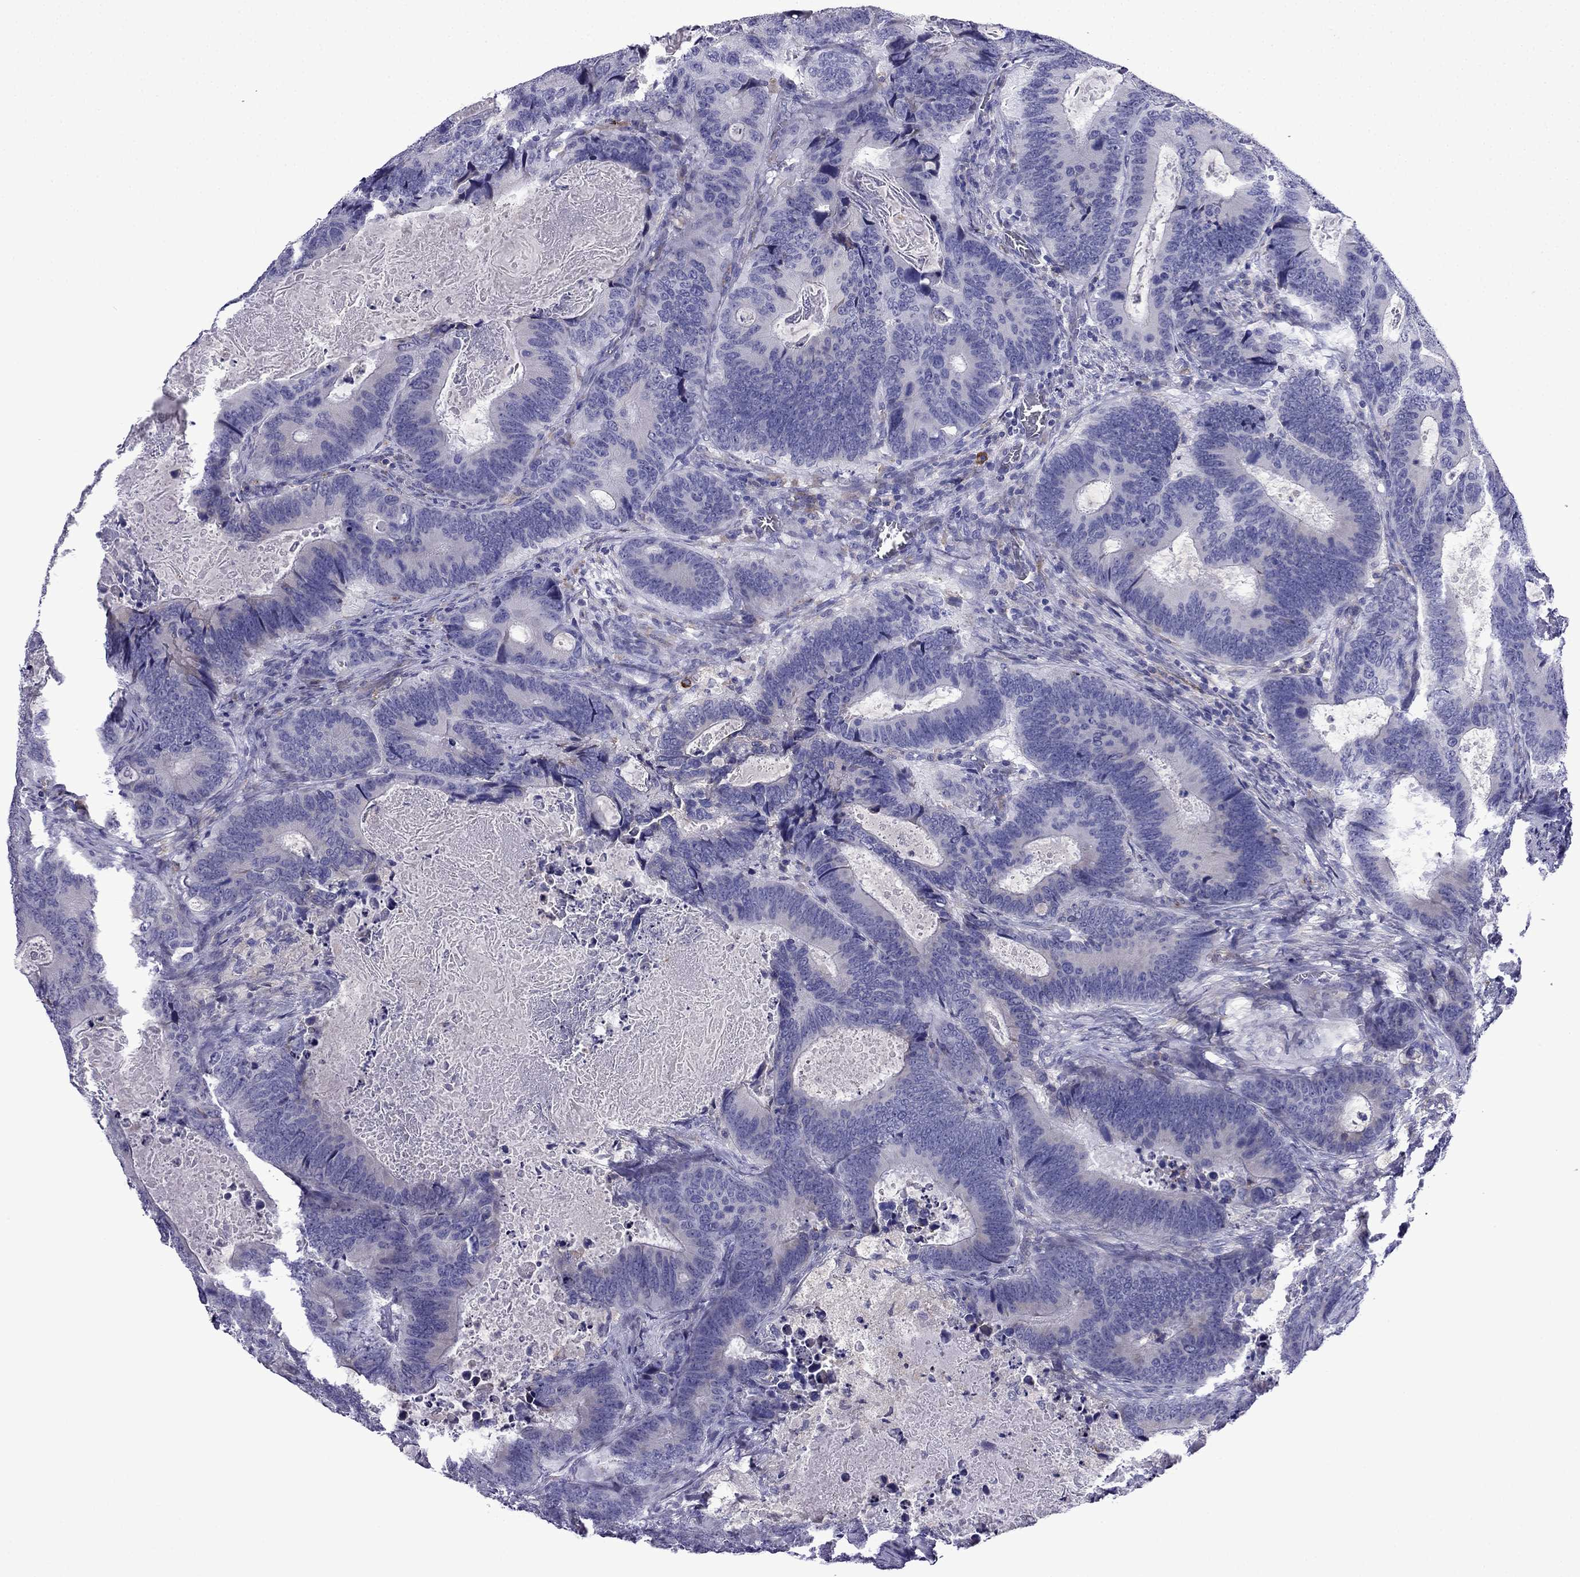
{"staining": {"intensity": "negative", "quantity": "none", "location": "none"}, "tissue": "colorectal cancer", "cell_type": "Tumor cells", "image_type": "cancer", "snomed": [{"axis": "morphology", "description": "Adenocarcinoma, NOS"}, {"axis": "topography", "description": "Colon"}], "caption": "Immunohistochemical staining of colorectal adenocarcinoma shows no significant expression in tumor cells.", "gene": "TSSK4", "patient": {"sex": "female", "age": 82}}